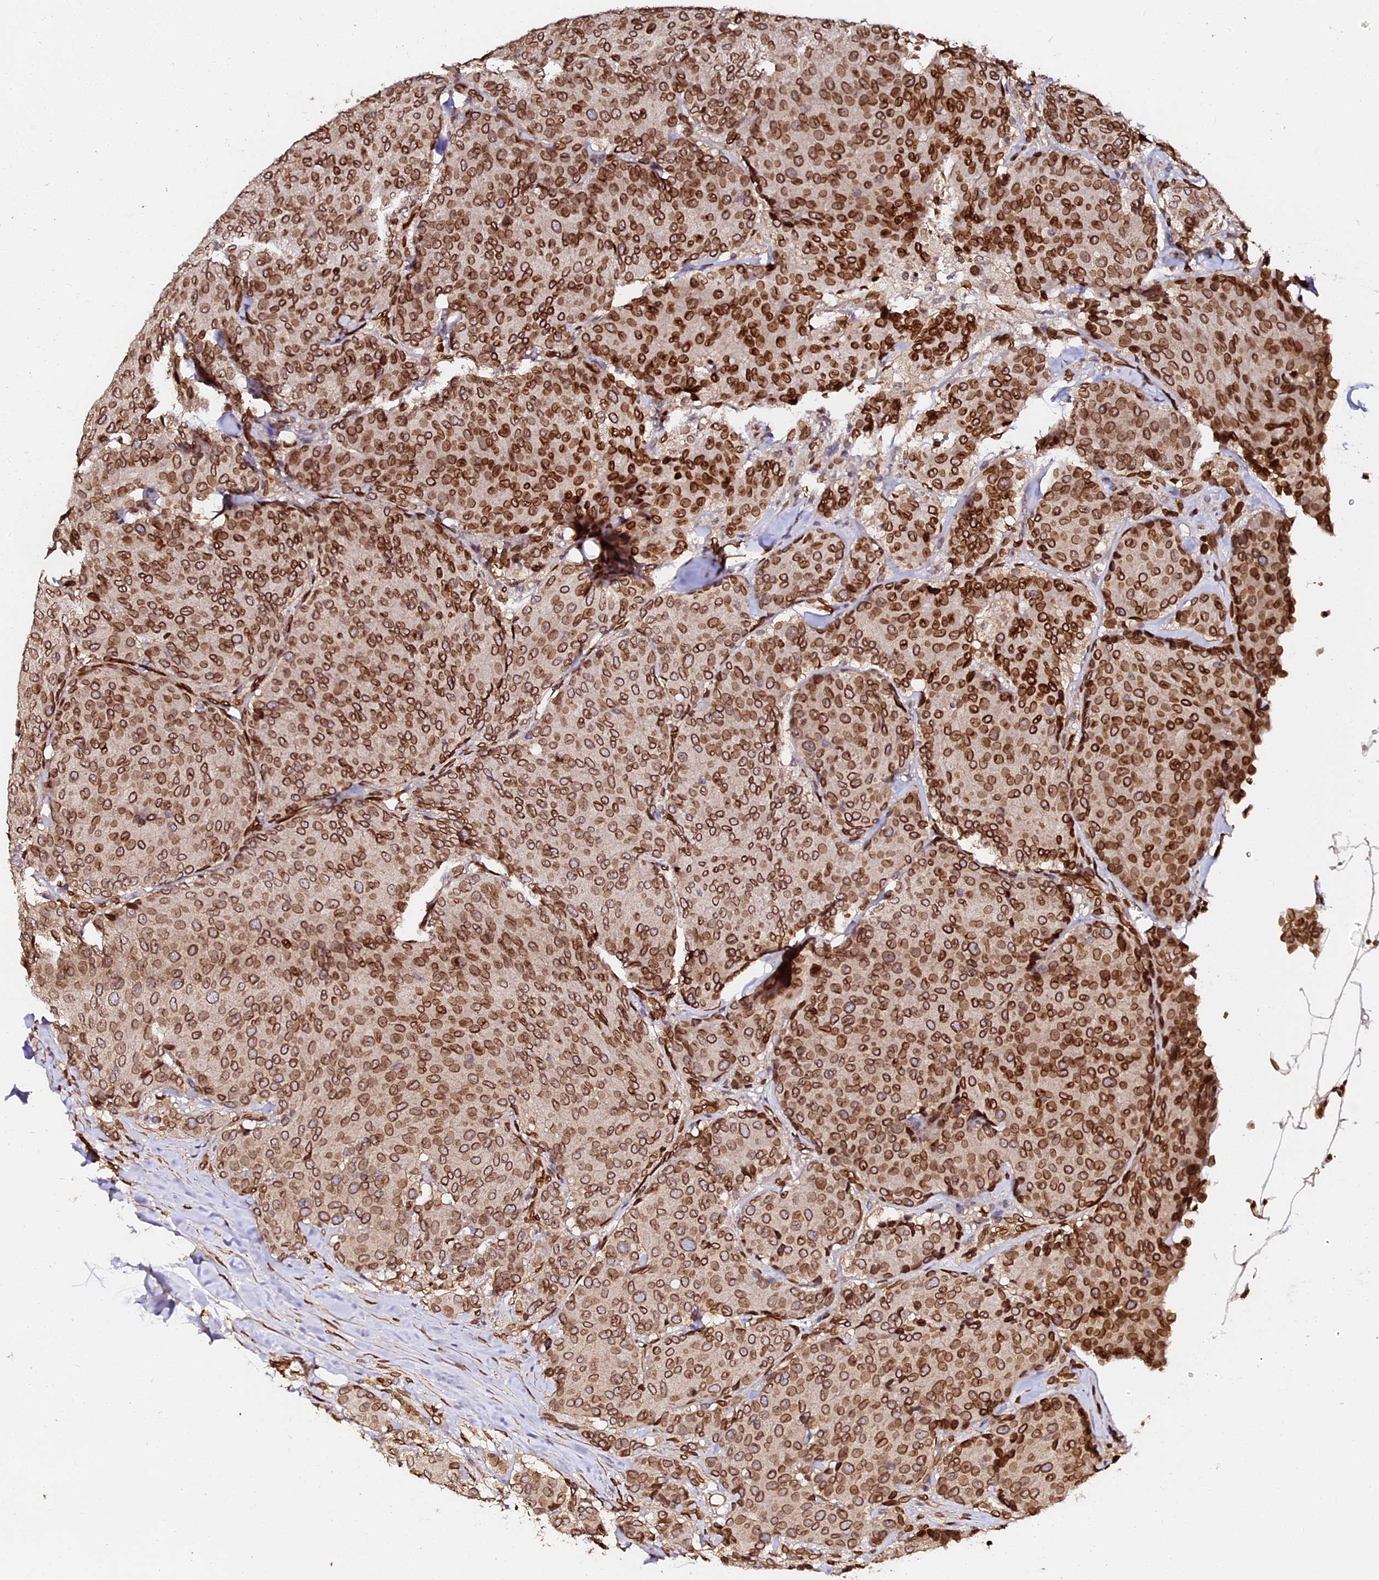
{"staining": {"intensity": "strong", "quantity": ">75%", "location": "cytoplasmic/membranous,nuclear"}, "tissue": "breast cancer", "cell_type": "Tumor cells", "image_type": "cancer", "snomed": [{"axis": "morphology", "description": "Duct carcinoma"}, {"axis": "topography", "description": "Breast"}], "caption": "A high amount of strong cytoplasmic/membranous and nuclear positivity is present in approximately >75% of tumor cells in infiltrating ductal carcinoma (breast) tissue. The staining is performed using DAB (3,3'-diaminobenzidine) brown chromogen to label protein expression. The nuclei are counter-stained blue using hematoxylin.", "gene": "ANAPC5", "patient": {"sex": "female", "age": 75}}